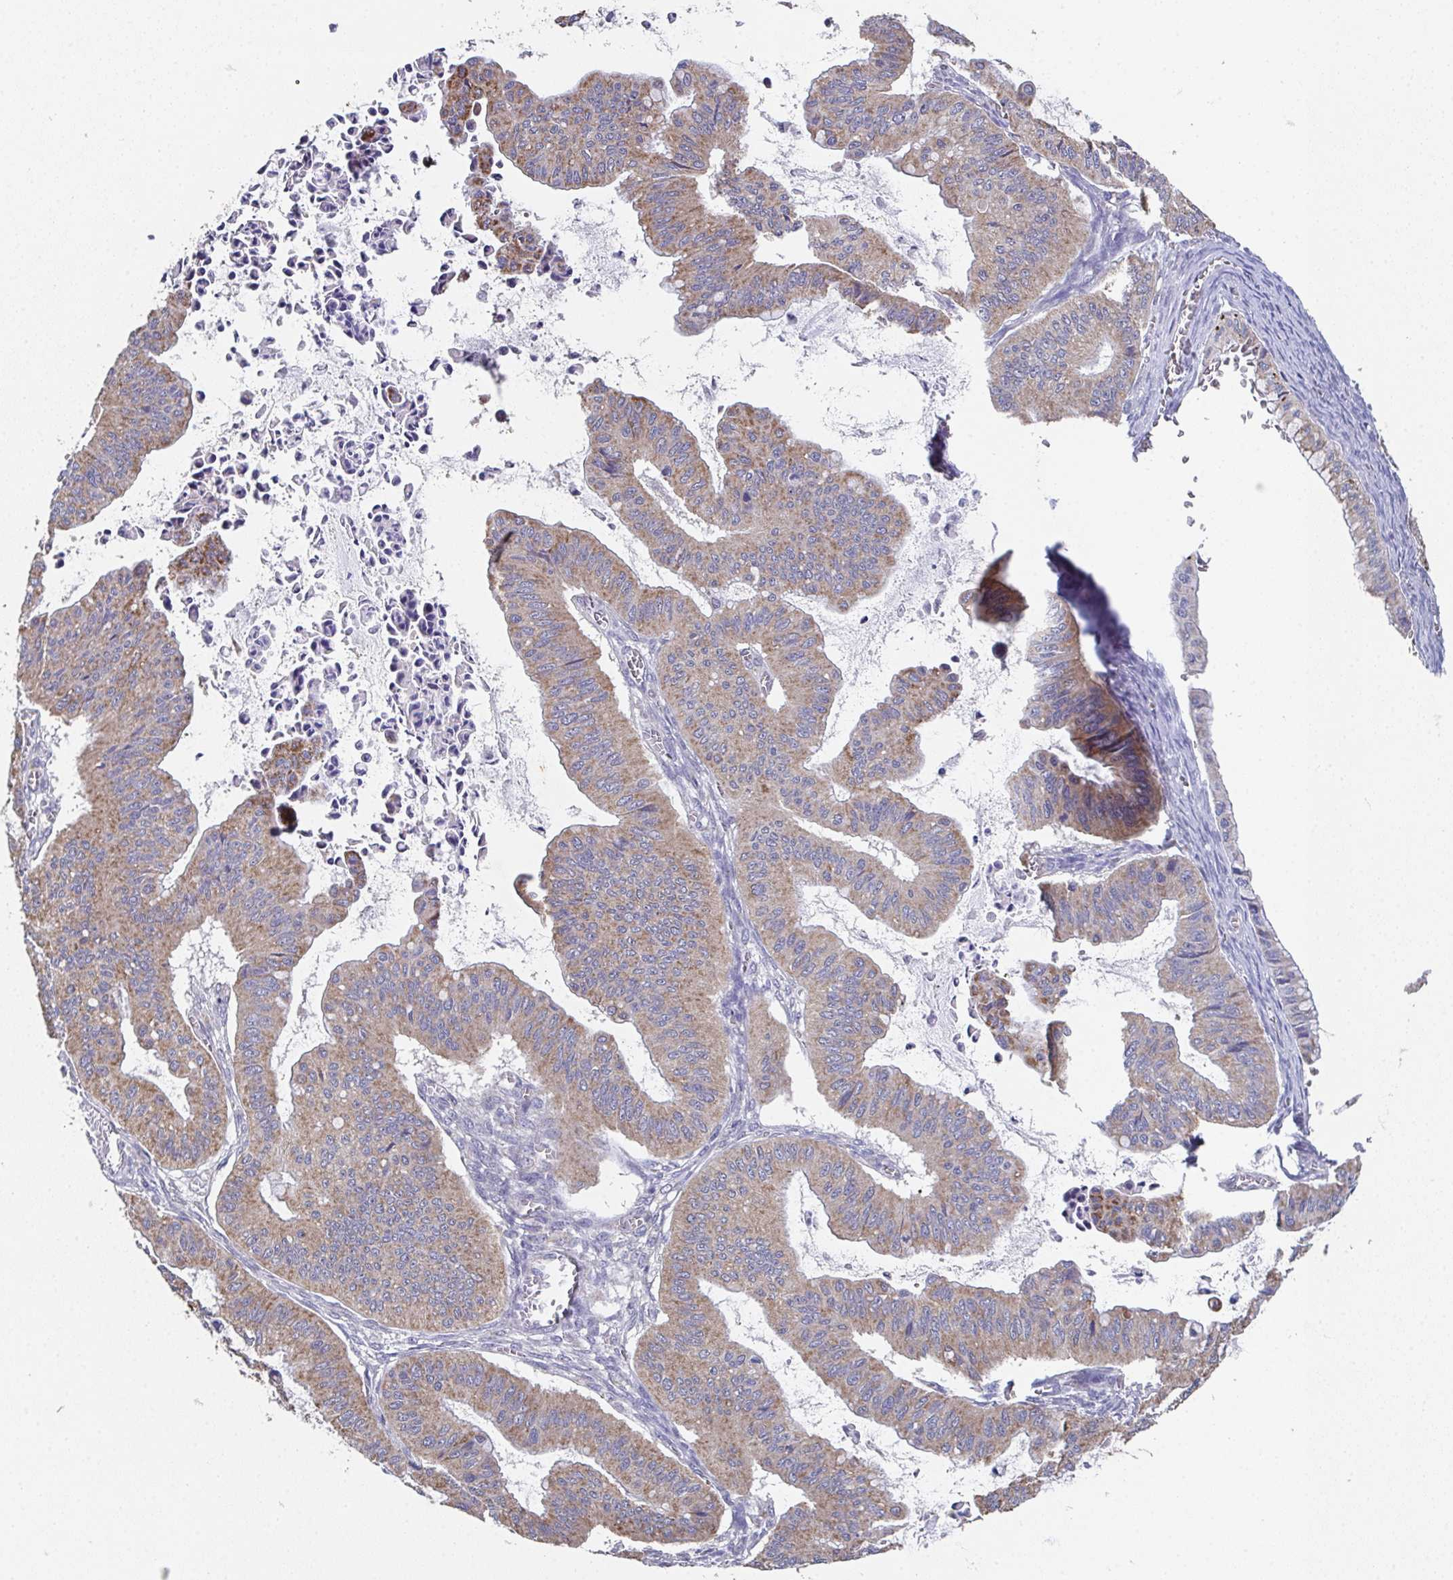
{"staining": {"intensity": "weak", "quantity": ">75%", "location": "cytoplasmic/membranous"}, "tissue": "ovarian cancer", "cell_type": "Tumor cells", "image_type": "cancer", "snomed": [{"axis": "morphology", "description": "Cystadenocarcinoma, mucinous, NOS"}, {"axis": "topography", "description": "Ovary"}], "caption": "This is a photomicrograph of immunohistochemistry staining of mucinous cystadenocarcinoma (ovarian), which shows weak staining in the cytoplasmic/membranous of tumor cells.", "gene": "MT-ND3", "patient": {"sex": "female", "age": 72}}